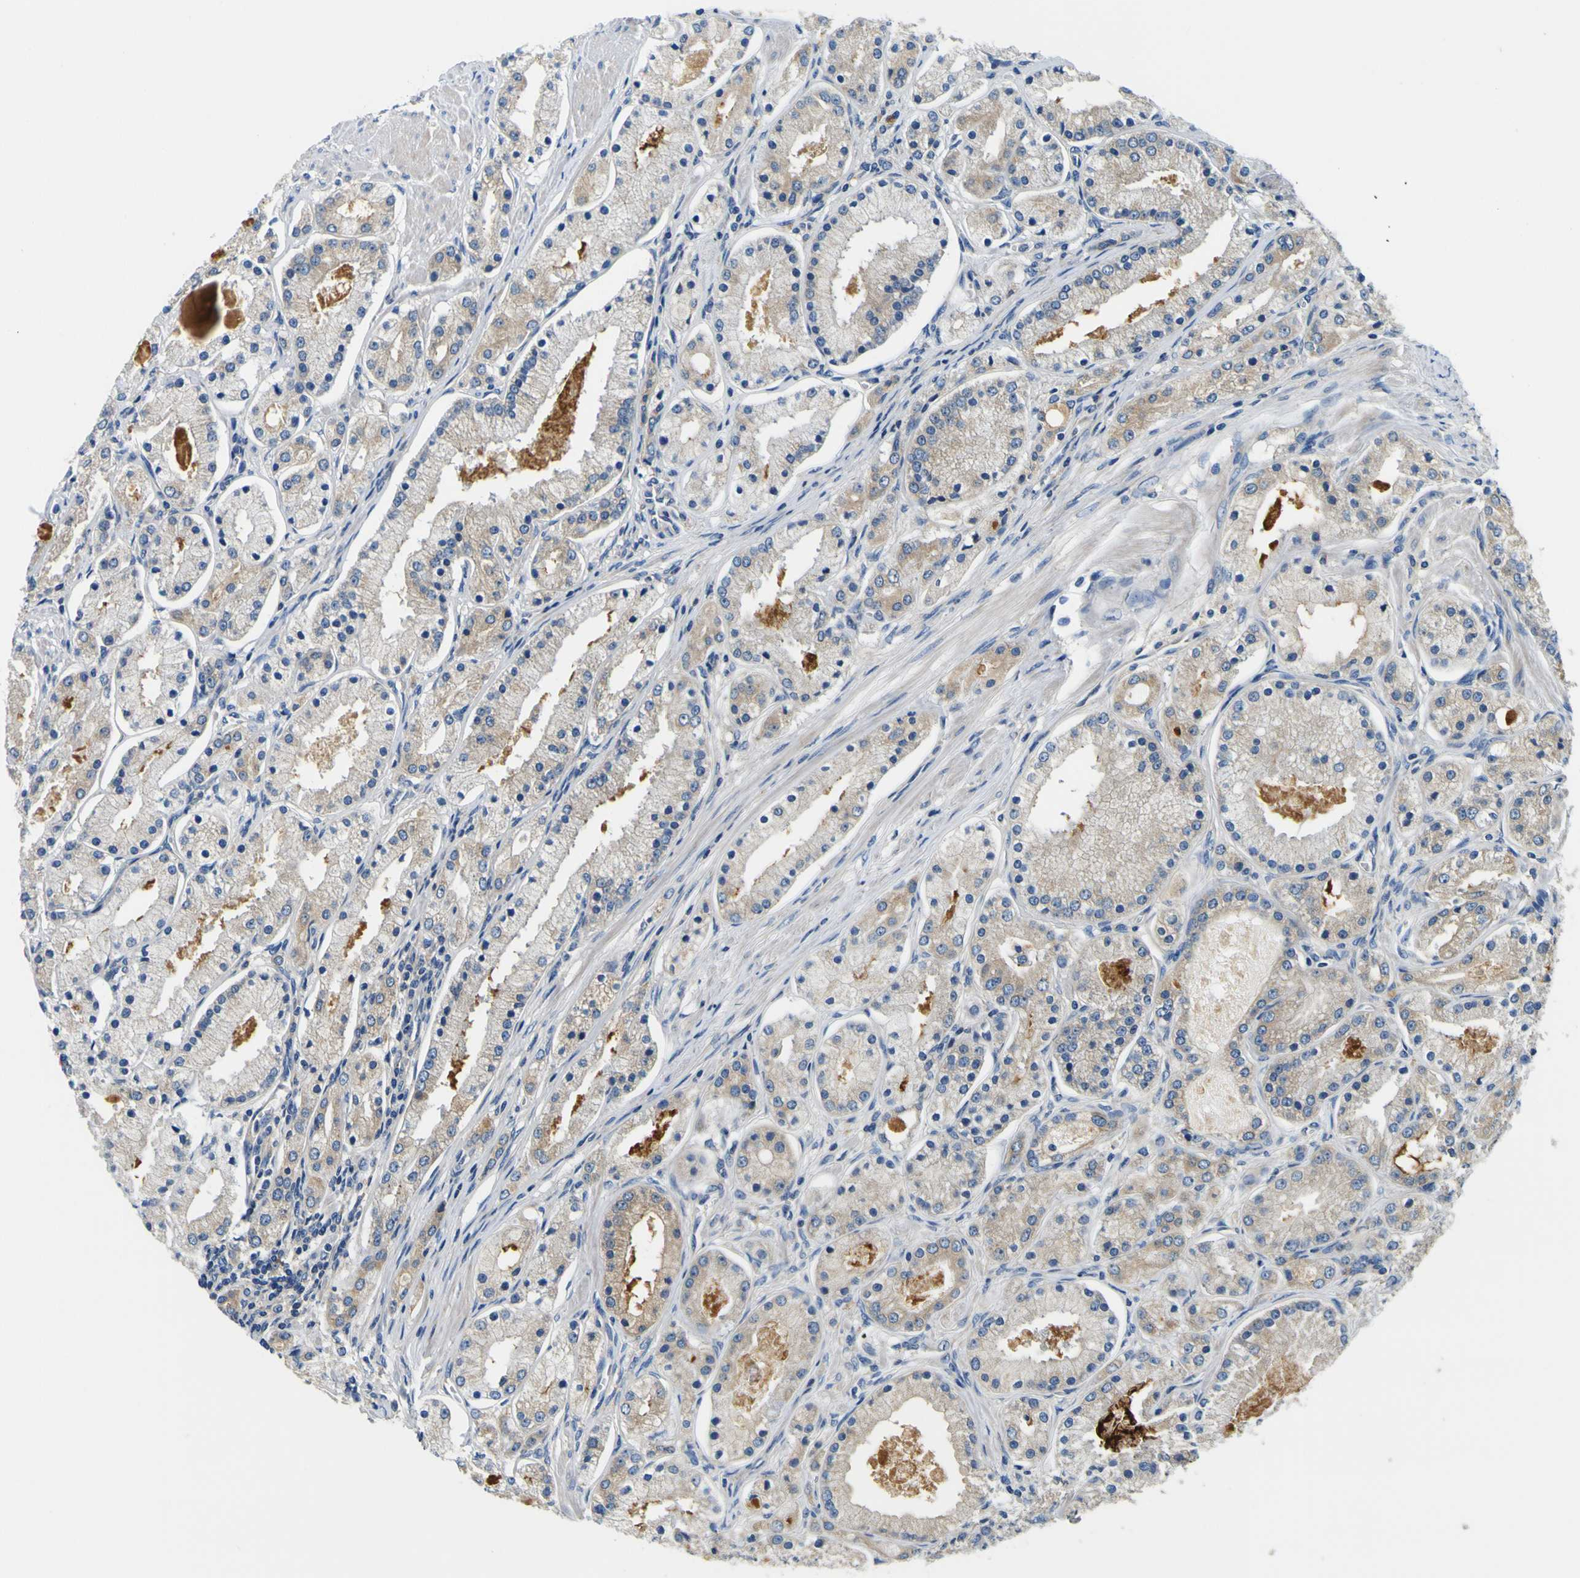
{"staining": {"intensity": "weak", "quantity": "25%-75%", "location": "cytoplasmic/membranous"}, "tissue": "prostate cancer", "cell_type": "Tumor cells", "image_type": "cancer", "snomed": [{"axis": "morphology", "description": "Adenocarcinoma, High grade"}, {"axis": "topography", "description": "Prostate"}], "caption": "About 25%-75% of tumor cells in human prostate cancer (high-grade adenocarcinoma) show weak cytoplasmic/membranous protein positivity as visualized by brown immunohistochemical staining.", "gene": "CLSTN1", "patient": {"sex": "male", "age": 66}}